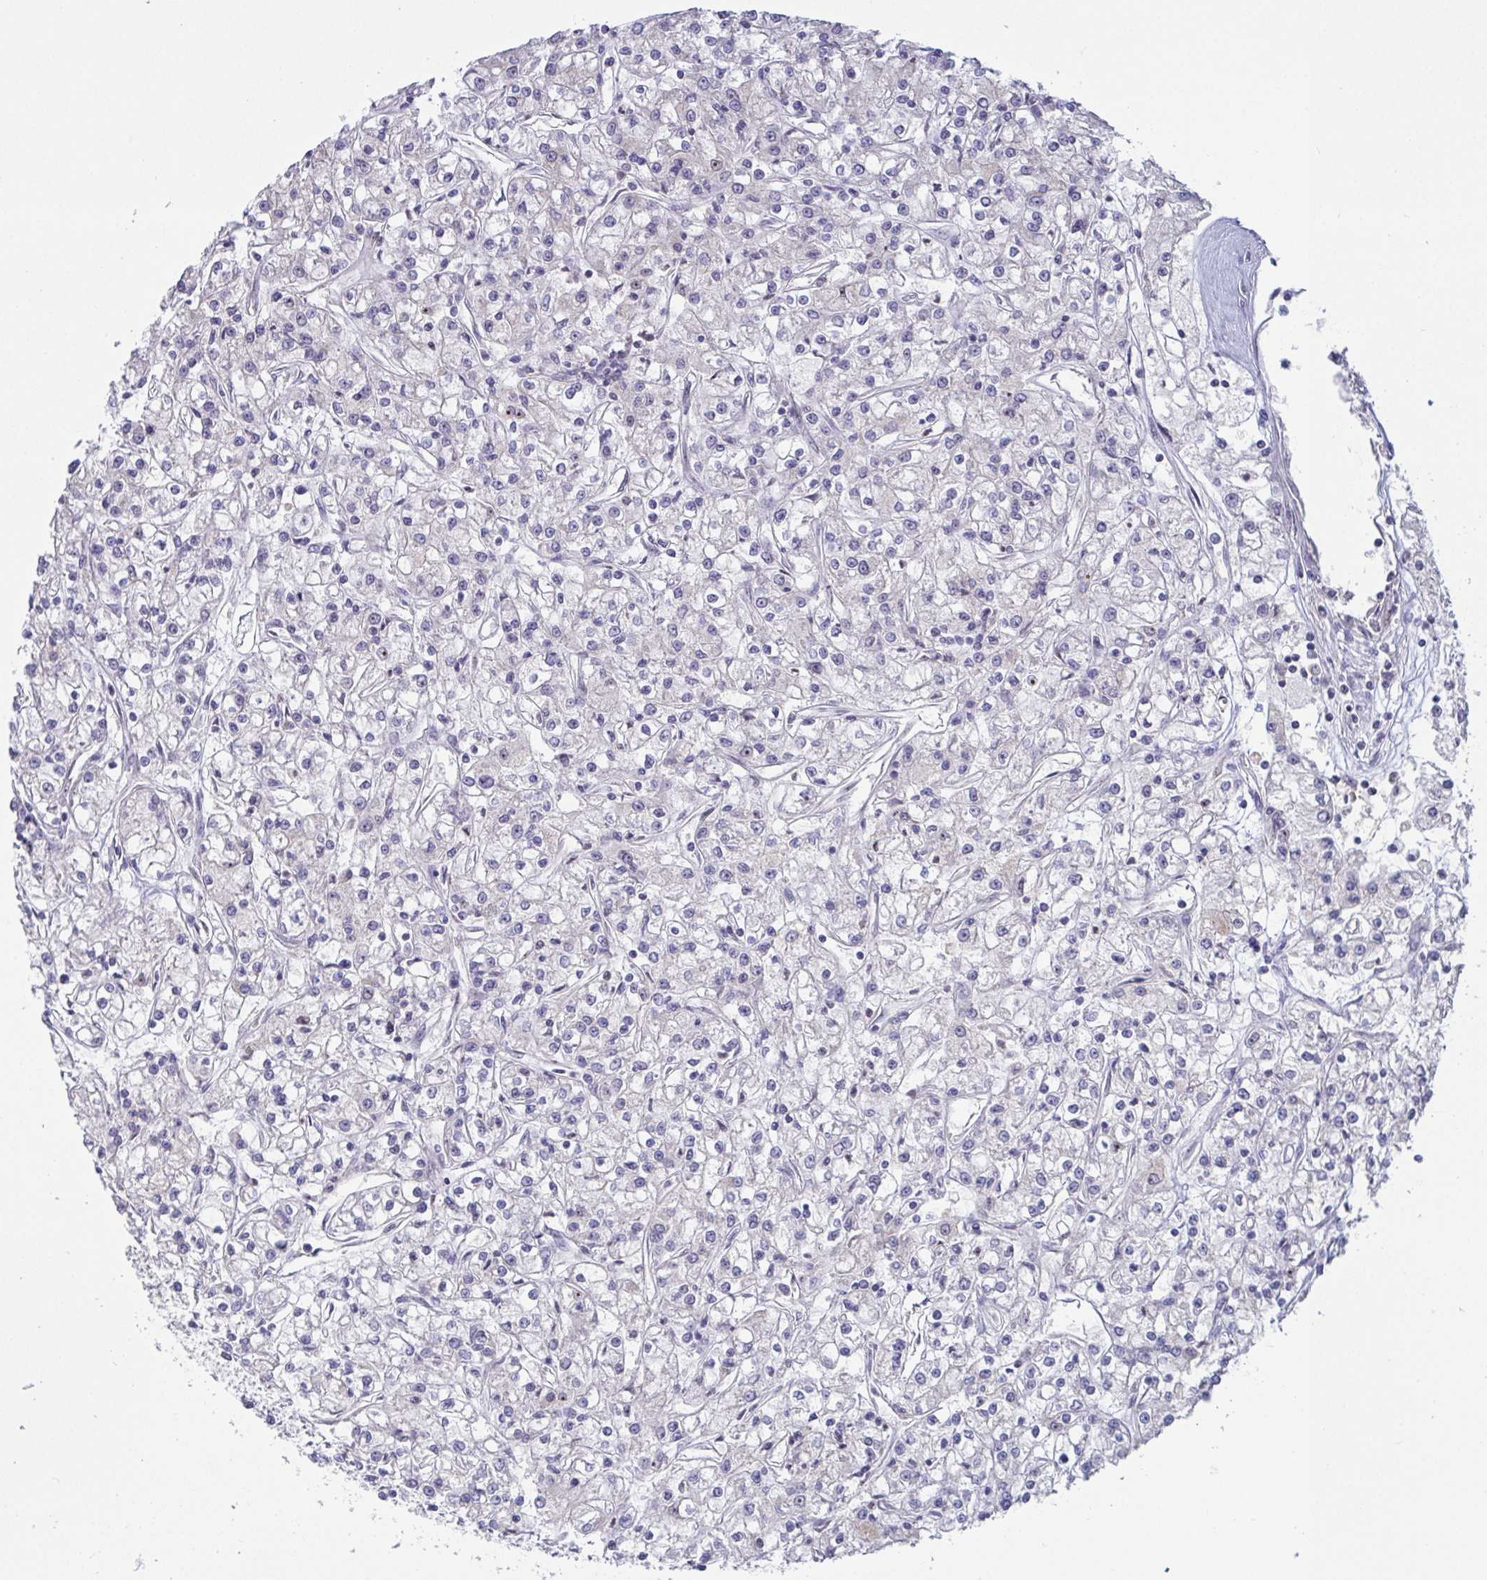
{"staining": {"intensity": "negative", "quantity": "none", "location": "none"}, "tissue": "renal cancer", "cell_type": "Tumor cells", "image_type": "cancer", "snomed": [{"axis": "morphology", "description": "Adenocarcinoma, NOS"}, {"axis": "topography", "description": "Kidney"}], "caption": "Immunohistochemistry (IHC) histopathology image of renal cancer (adenocarcinoma) stained for a protein (brown), which reveals no expression in tumor cells. The staining is performed using DAB (3,3'-diaminobenzidine) brown chromogen with nuclei counter-stained in using hematoxylin.", "gene": "MYC", "patient": {"sex": "female", "age": 59}}